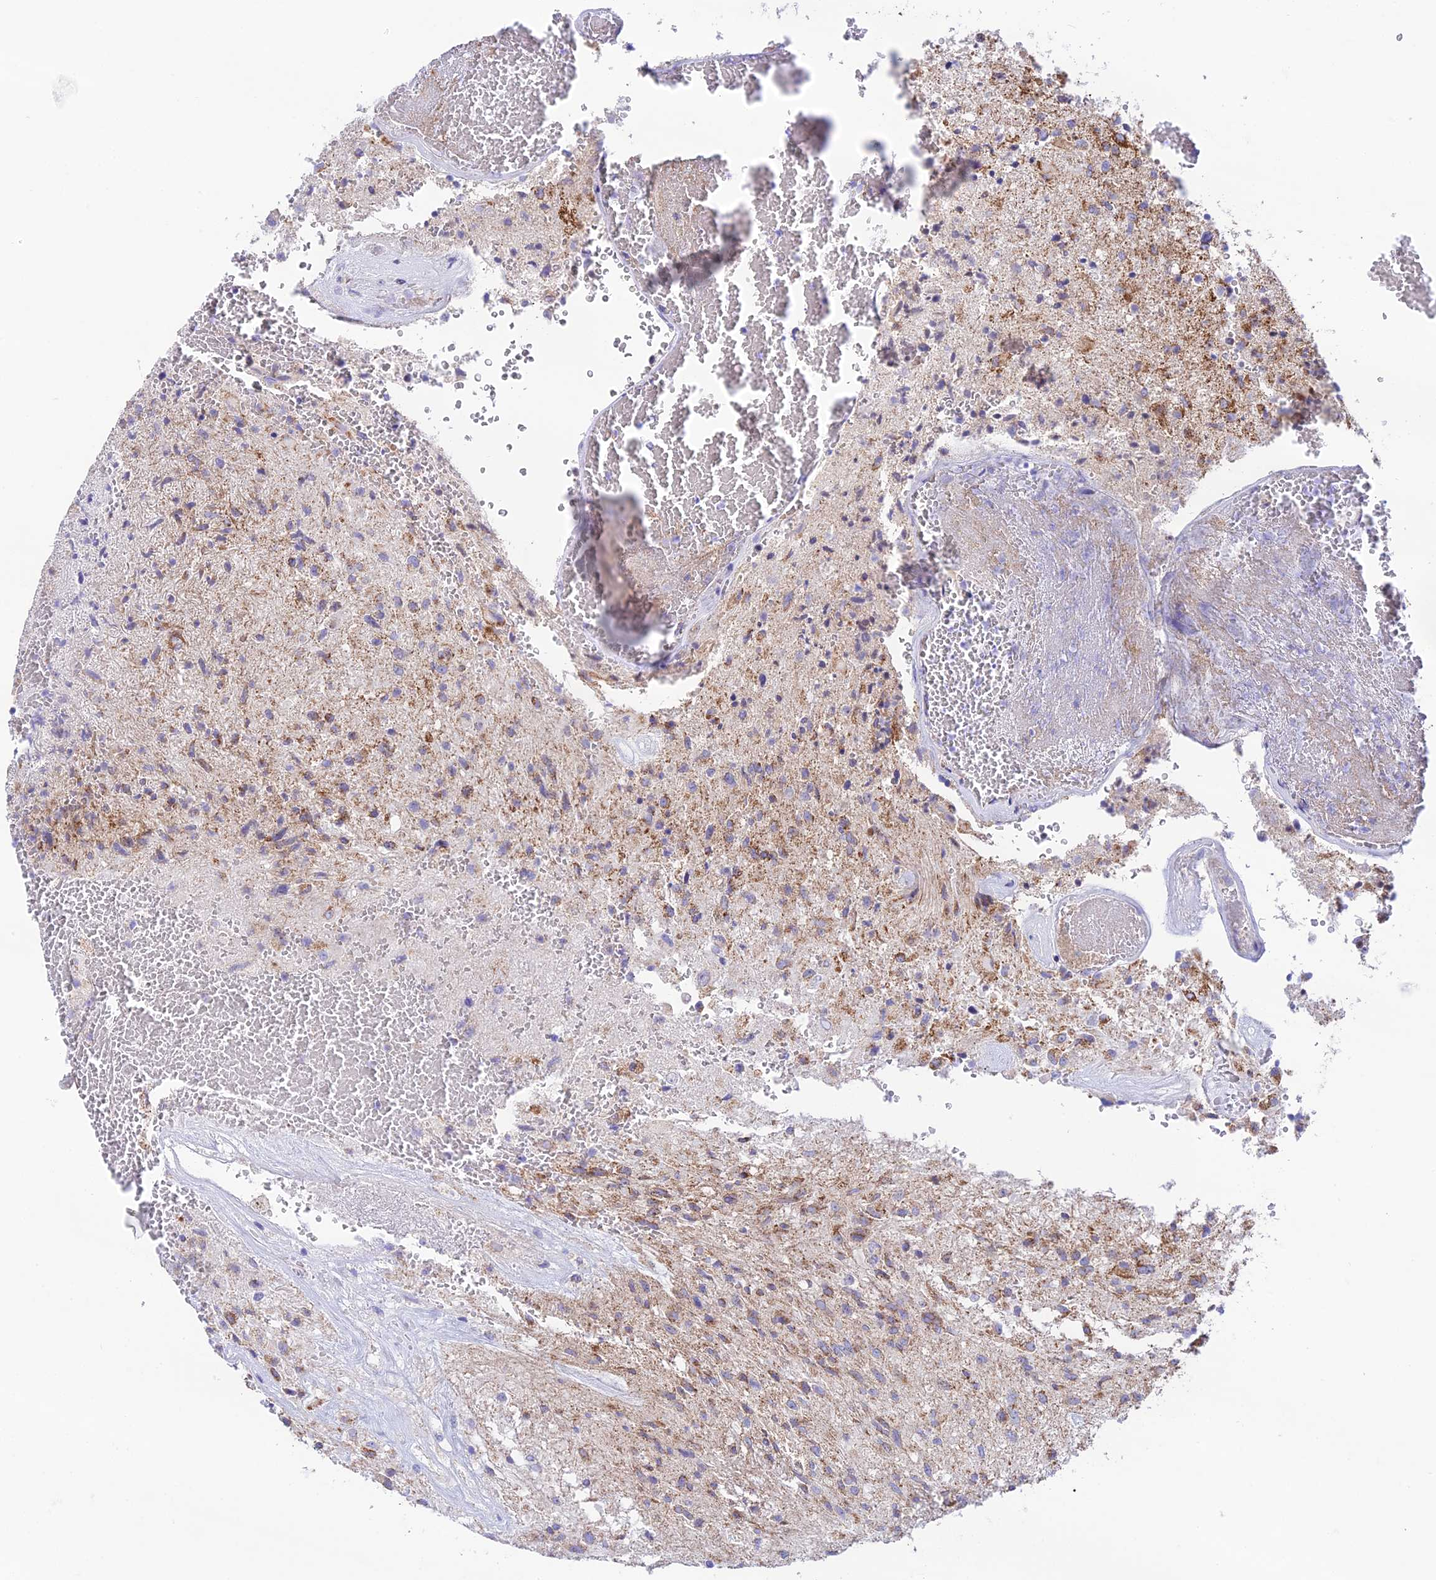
{"staining": {"intensity": "moderate", "quantity": "25%-75%", "location": "cytoplasmic/membranous"}, "tissue": "glioma", "cell_type": "Tumor cells", "image_type": "cancer", "snomed": [{"axis": "morphology", "description": "Glioma, malignant, High grade"}, {"axis": "topography", "description": "Brain"}], "caption": "DAB immunohistochemical staining of malignant glioma (high-grade) demonstrates moderate cytoplasmic/membranous protein positivity in approximately 25%-75% of tumor cells. (Stains: DAB in brown, nuclei in blue, Microscopy: brightfield microscopy at high magnification).", "gene": "HSDL2", "patient": {"sex": "male", "age": 56}}